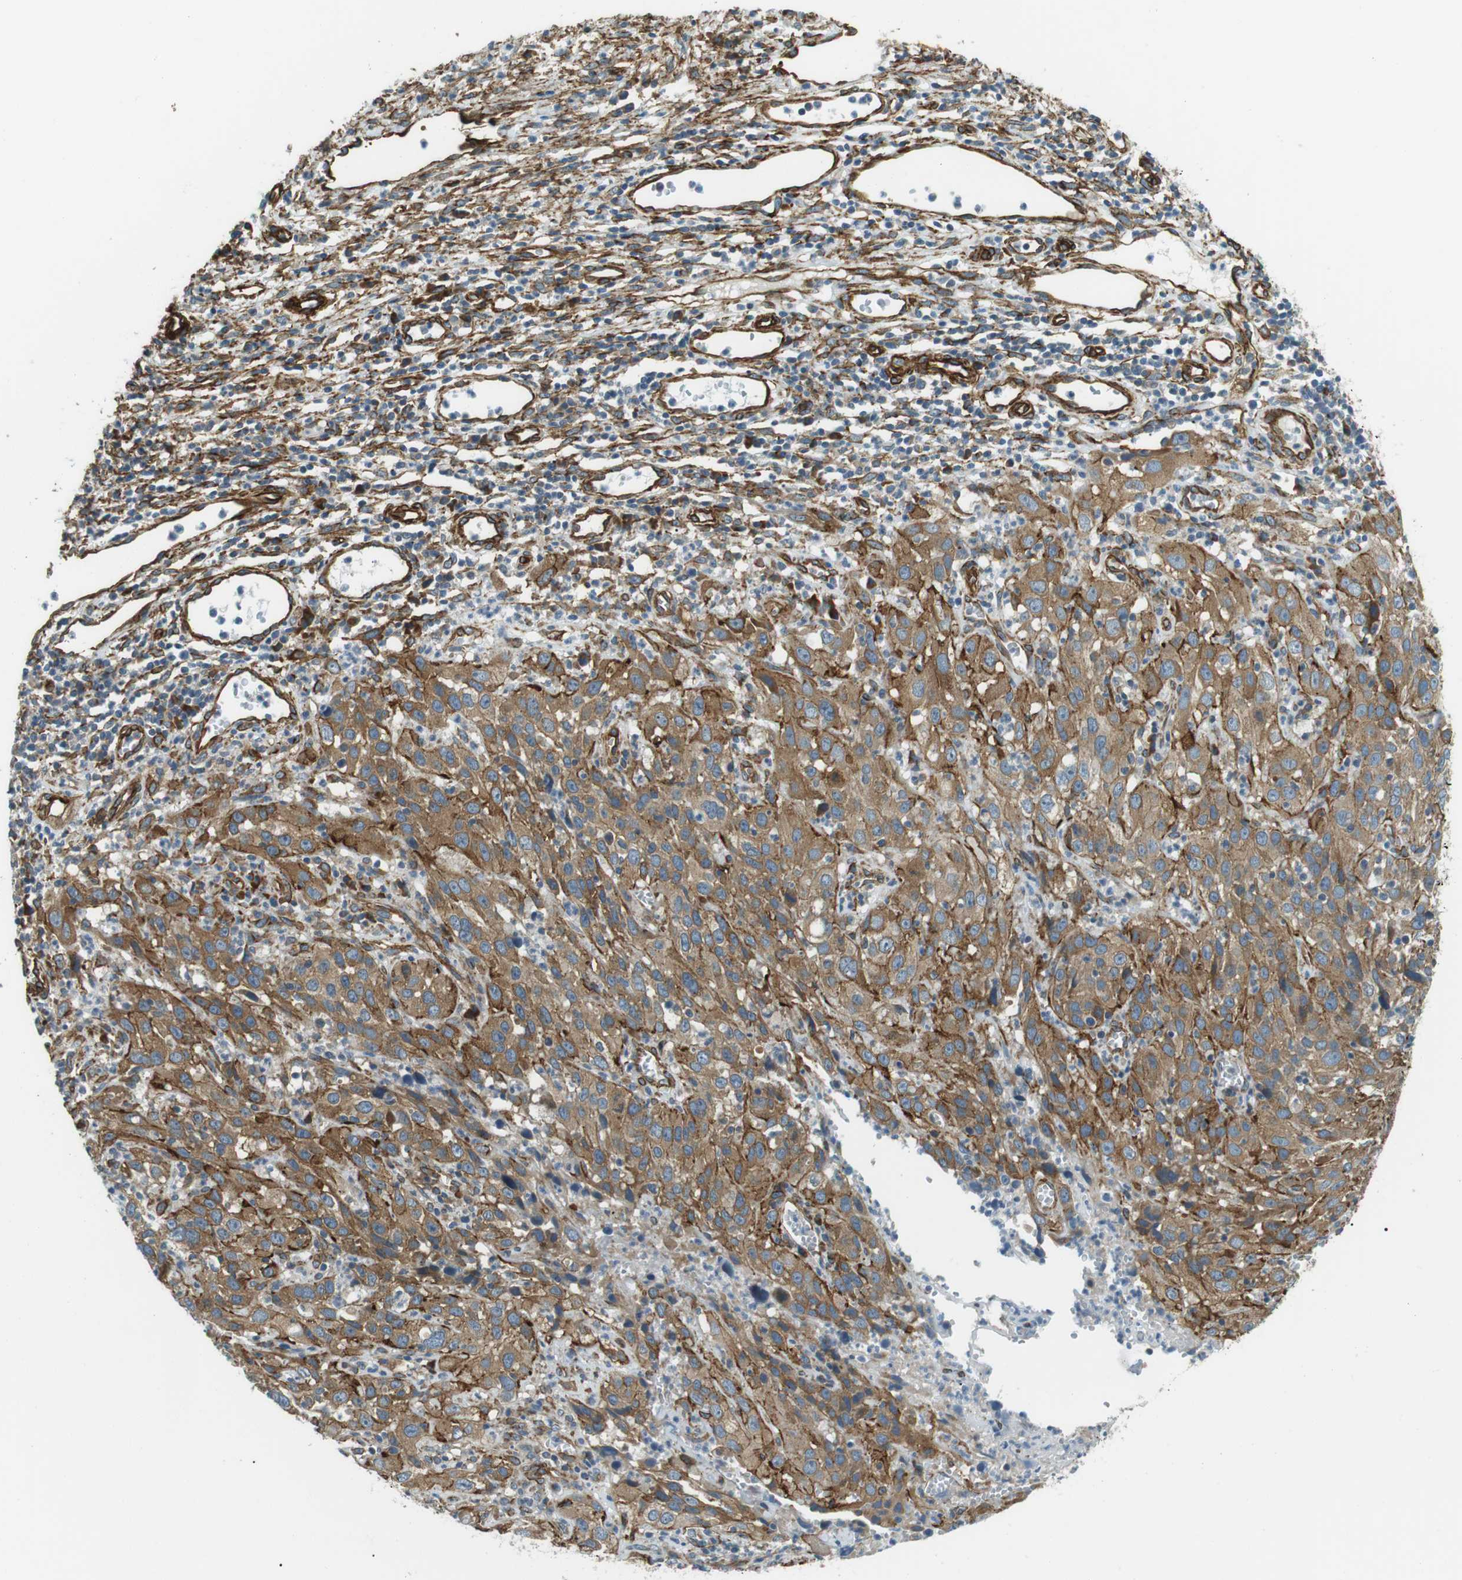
{"staining": {"intensity": "moderate", "quantity": ">75%", "location": "cytoplasmic/membranous"}, "tissue": "cervical cancer", "cell_type": "Tumor cells", "image_type": "cancer", "snomed": [{"axis": "morphology", "description": "Squamous cell carcinoma, NOS"}, {"axis": "topography", "description": "Cervix"}], "caption": "High-magnification brightfield microscopy of cervical squamous cell carcinoma stained with DAB (brown) and counterstained with hematoxylin (blue). tumor cells exhibit moderate cytoplasmic/membranous expression is present in approximately>75% of cells.", "gene": "ODR4", "patient": {"sex": "female", "age": 32}}